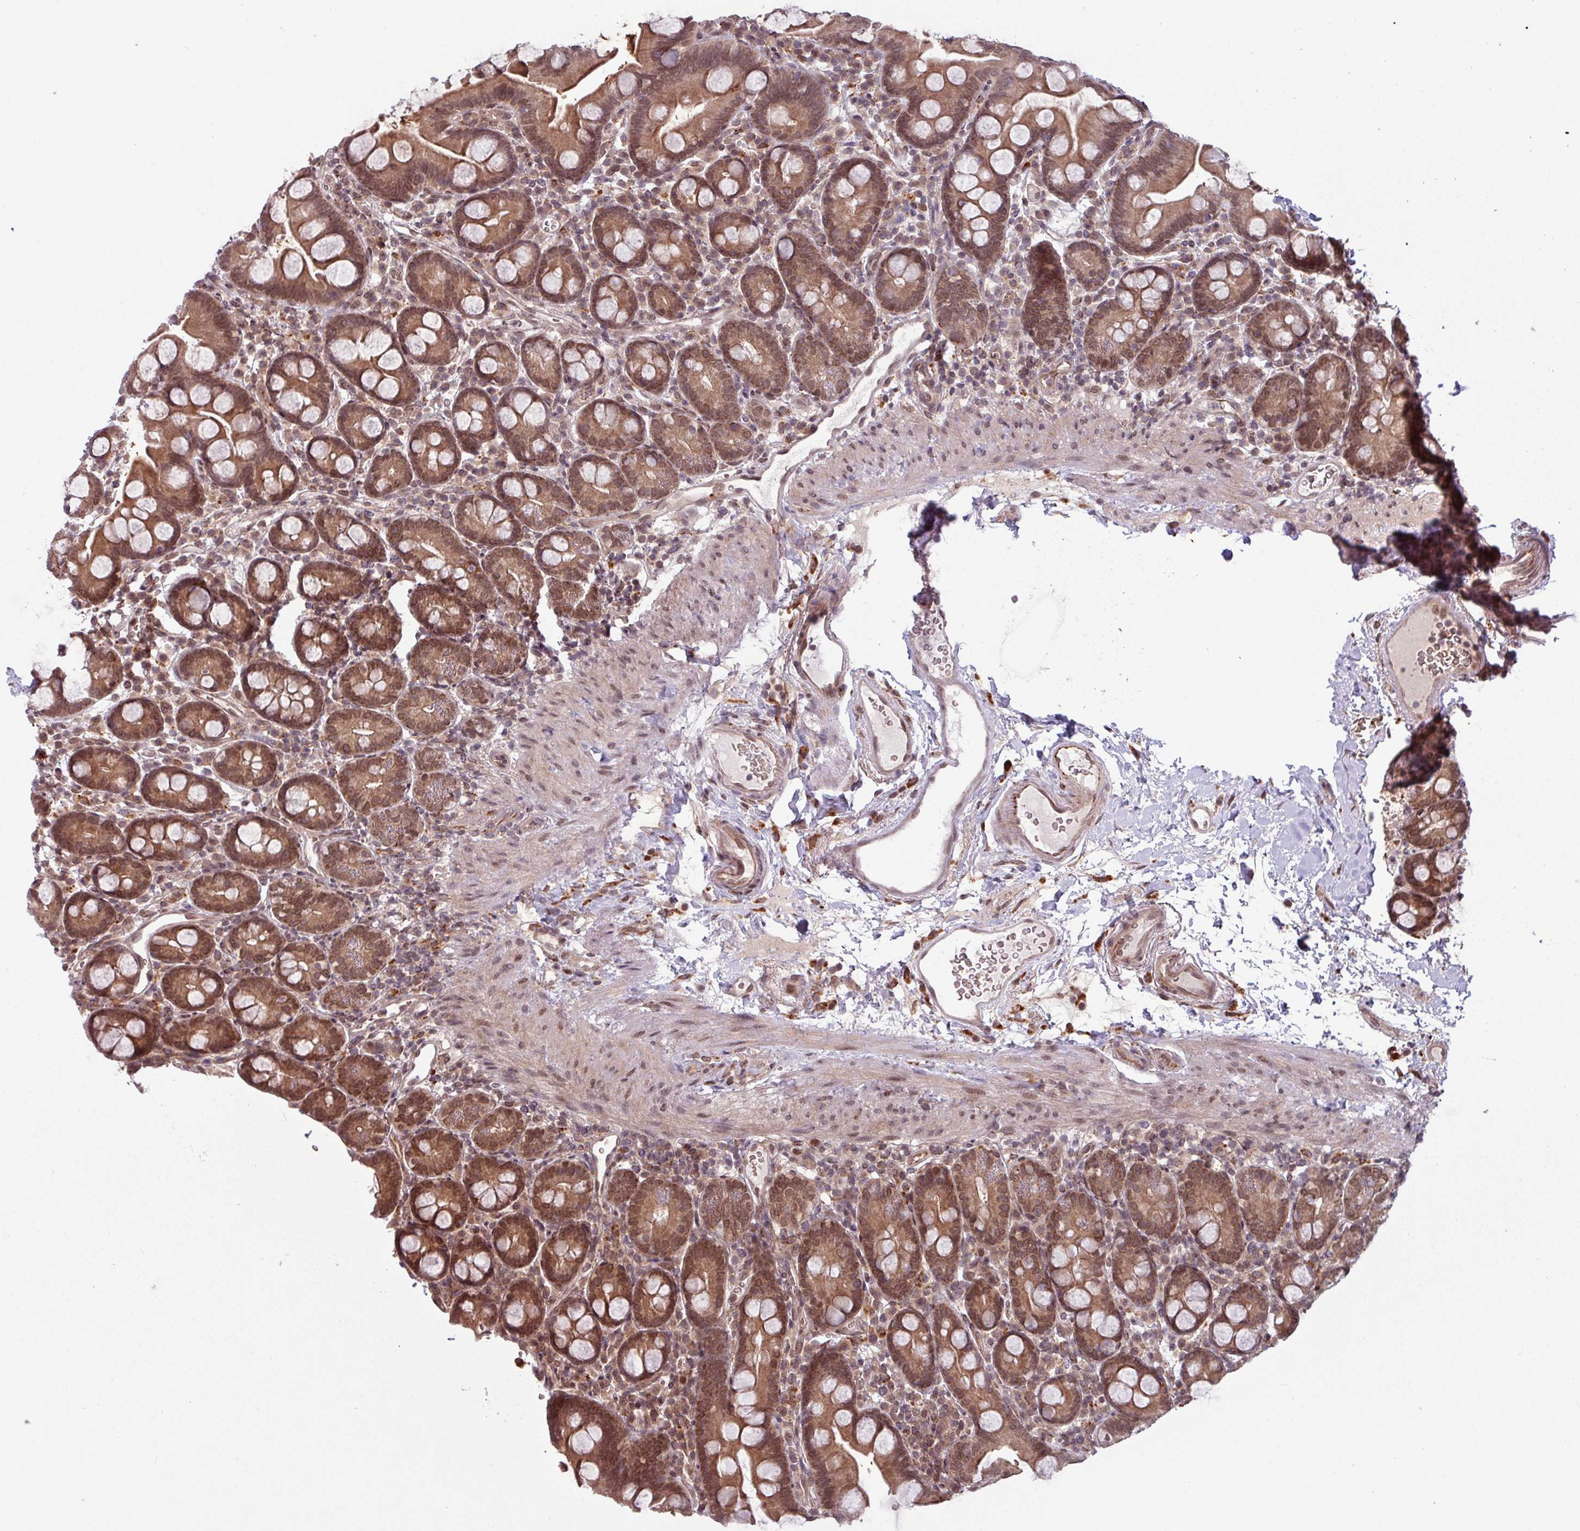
{"staining": {"intensity": "moderate", "quantity": ">75%", "location": "cytoplasmic/membranous,nuclear"}, "tissue": "small intestine", "cell_type": "Glandular cells", "image_type": "normal", "snomed": [{"axis": "morphology", "description": "Normal tissue, NOS"}, {"axis": "topography", "description": "Small intestine"}], "caption": "Immunohistochemical staining of benign small intestine exhibits medium levels of moderate cytoplasmic/membranous,nuclear staining in approximately >75% of glandular cells. (Brightfield microscopy of DAB IHC at high magnification).", "gene": "RBM4B", "patient": {"sex": "female", "age": 68}}